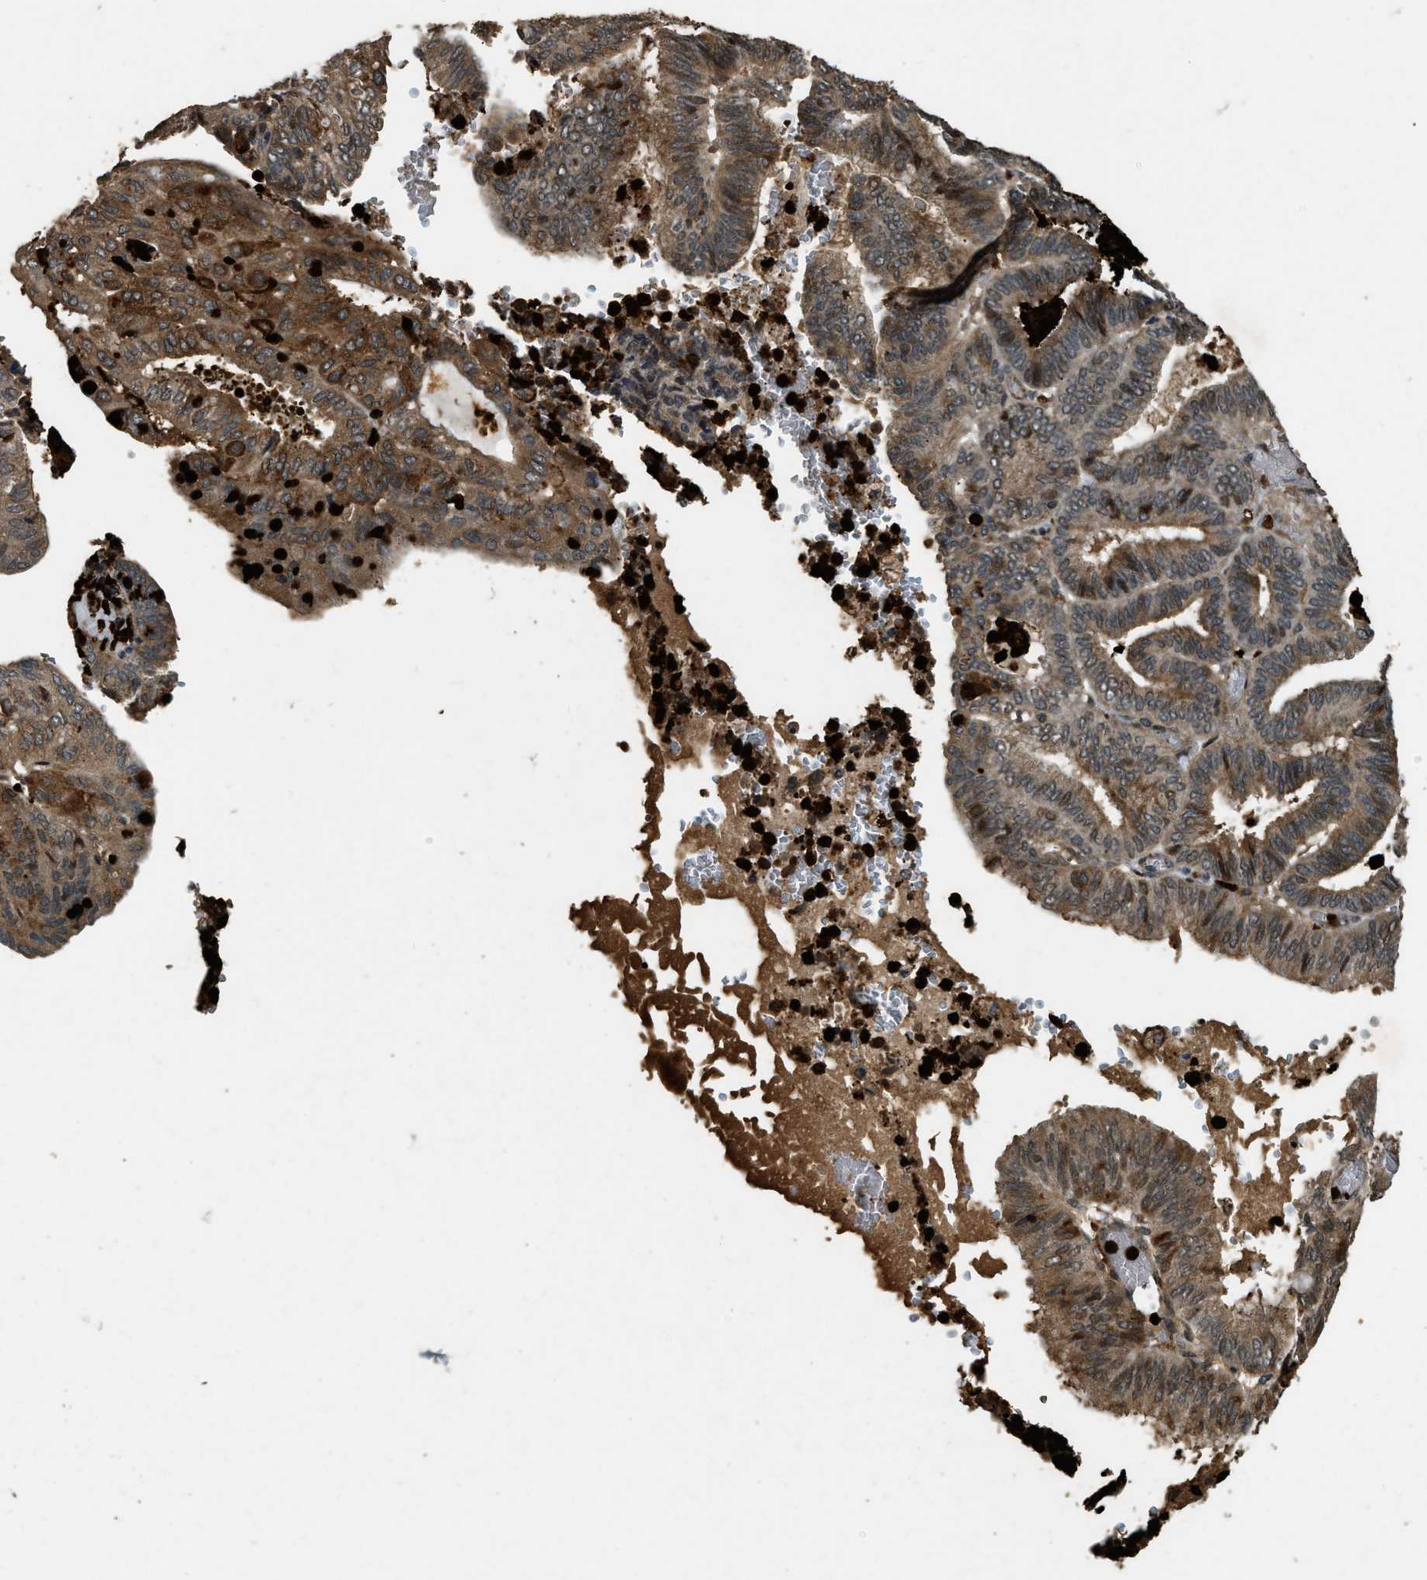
{"staining": {"intensity": "strong", "quantity": ">75%", "location": "cytoplasmic/membranous"}, "tissue": "endometrial cancer", "cell_type": "Tumor cells", "image_type": "cancer", "snomed": [{"axis": "morphology", "description": "Adenocarcinoma, NOS"}, {"axis": "topography", "description": "Uterus"}], "caption": "A brown stain highlights strong cytoplasmic/membranous positivity of a protein in endometrial adenocarcinoma tumor cells.", "gene": "RNF141", "patient": {"sex": "female", "age": 60}}